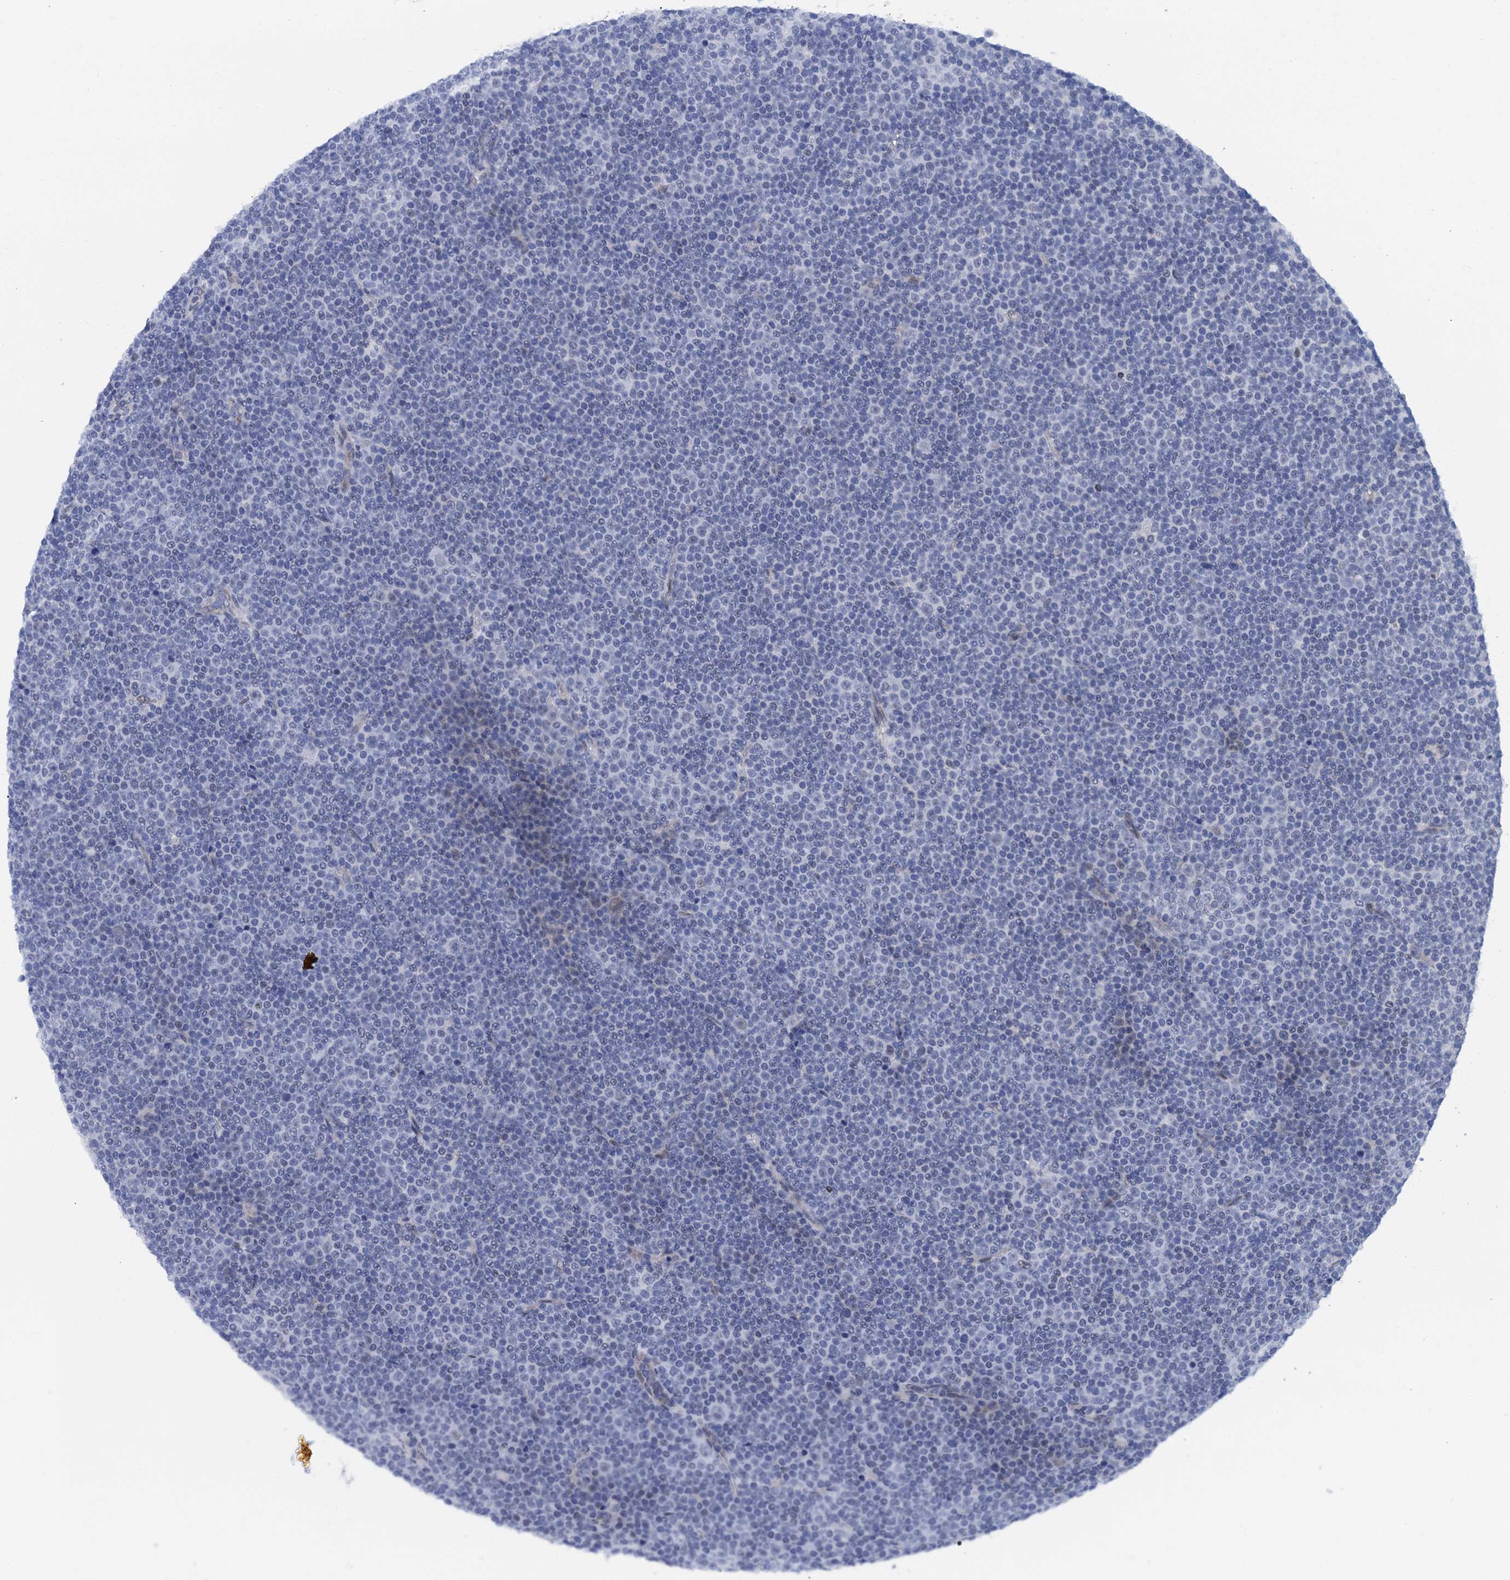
{"staining": {"intensity": "negative", "quantity": "none", "location": "none"}, "tissue": "lymphoma", "cell_type": "Tumor cells", "image_type": "cancer", "snomed": [{"axis": "morphology", "description": "Malignant lymphoma, non-Hodgkin's type, Low grade"}, {"axis": "topography", "description": "Lymph node"}], "caption": "Protein analysis of malignant lymphoma, non-Hodgkin's type (low-grade) demonstrates no significant staining in tumor cells. (Stains: DAB (3,3'-diaminobenzidine) immunohistochemistry with hematoxylin counter stain, Microscopy: brightfield microscopy at high magnification).", "gene": "C16orf87", "patient": {"sex": "female", "age": 67}}